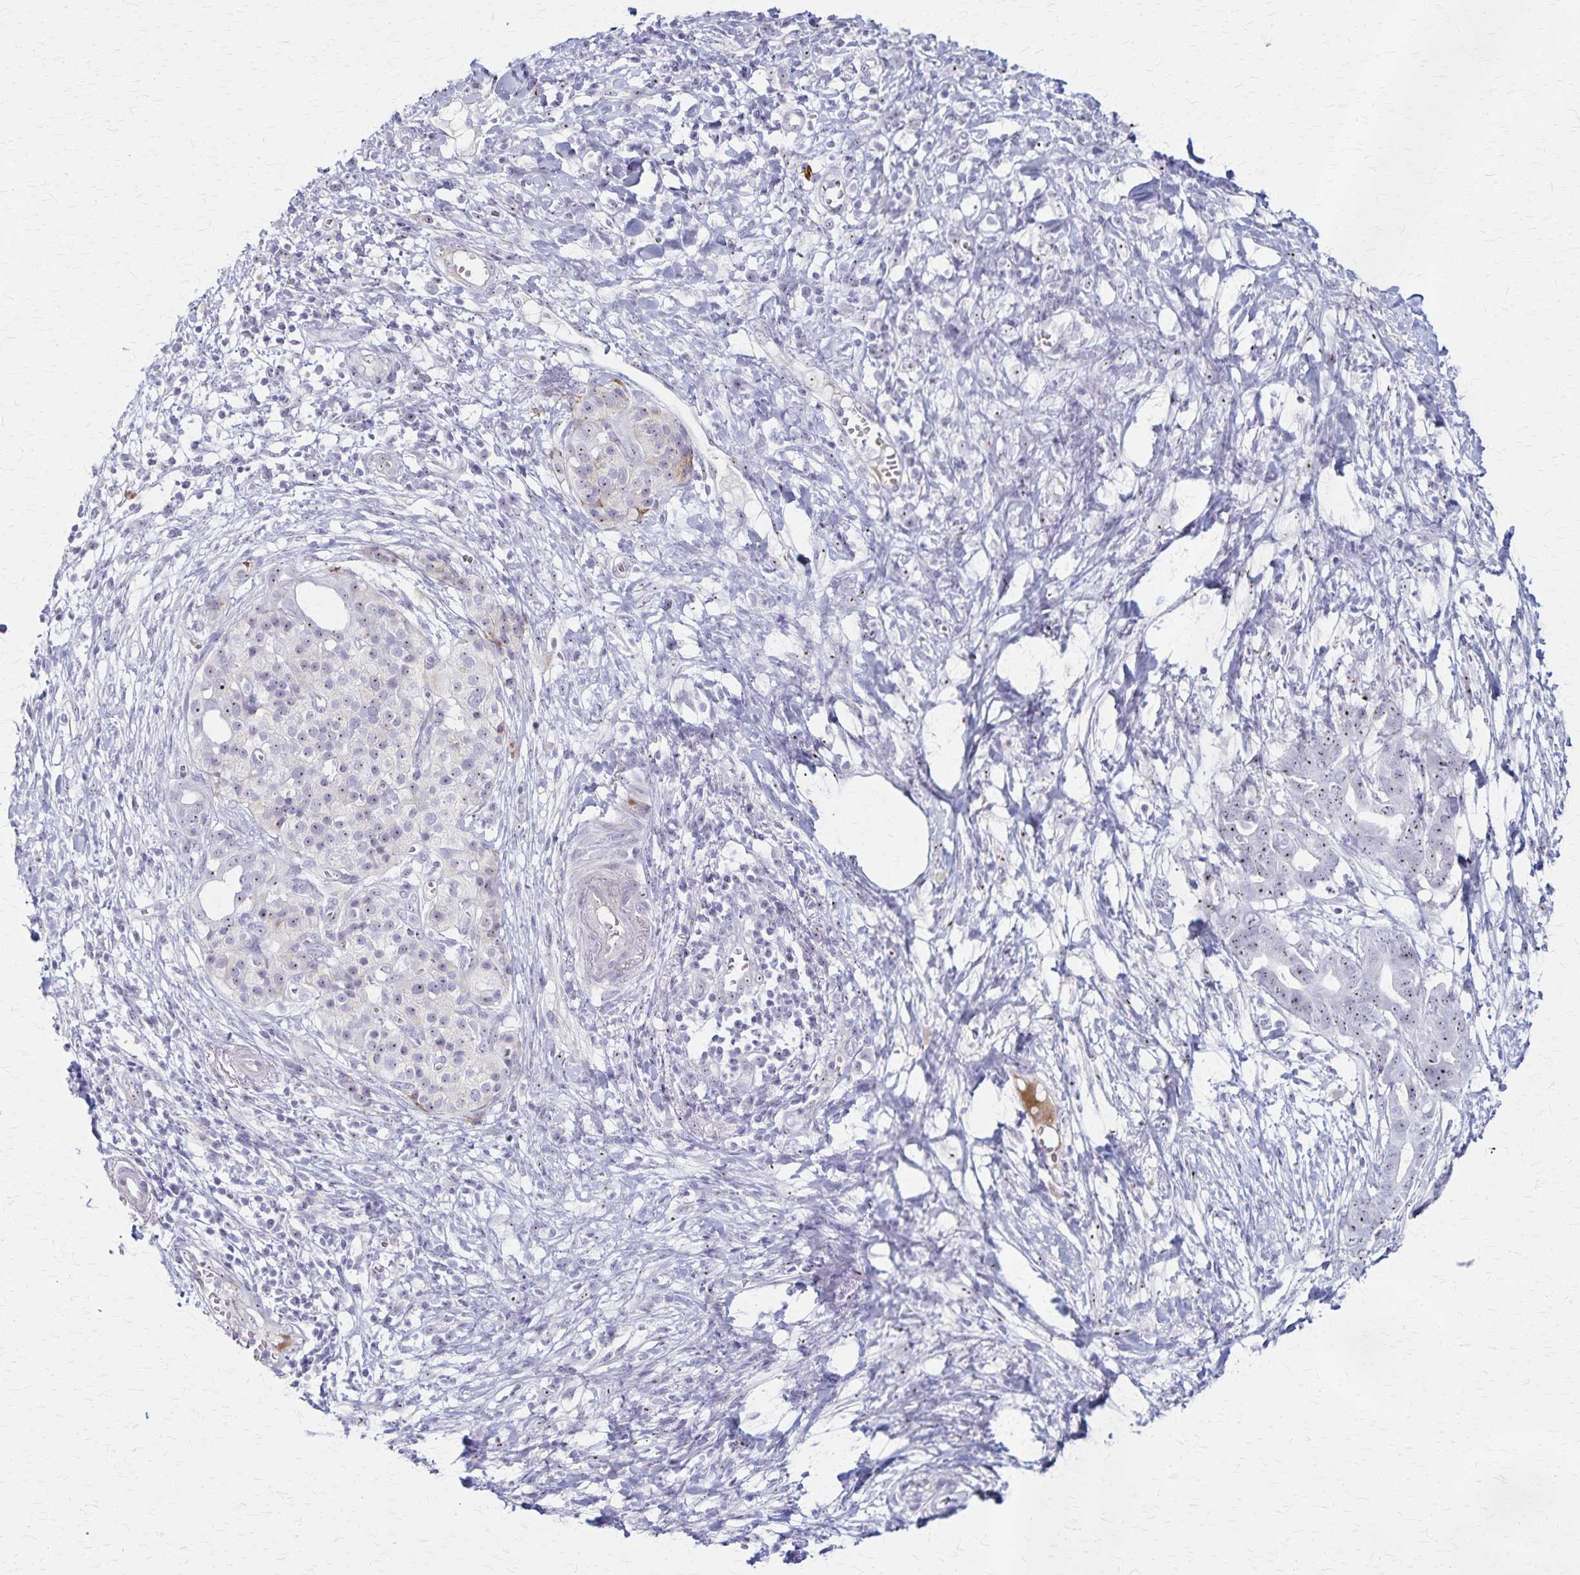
{"staining": {"intensity": "moderate", "quantity": "25%-75%", "location": "nuclear"}, "tissue": "pancreatic cancer", "cell_type": "Tumor cells", "image_type": "cancer", "snomed": [{"axis": "morphology", "description": "Adenocarcinoma, NOS"}, {"axis": "topography", "description": "Pancreas"}], "caption": "DAB (3,3'-diaminobenzidine) immunohistochemical staining of pancreatic cancer exhibits moderate nuclear protein expression in approximately 25%-75% of tumor cells.", "gene": "DLK2", "patient": {"sex": "male", "age": 61}}